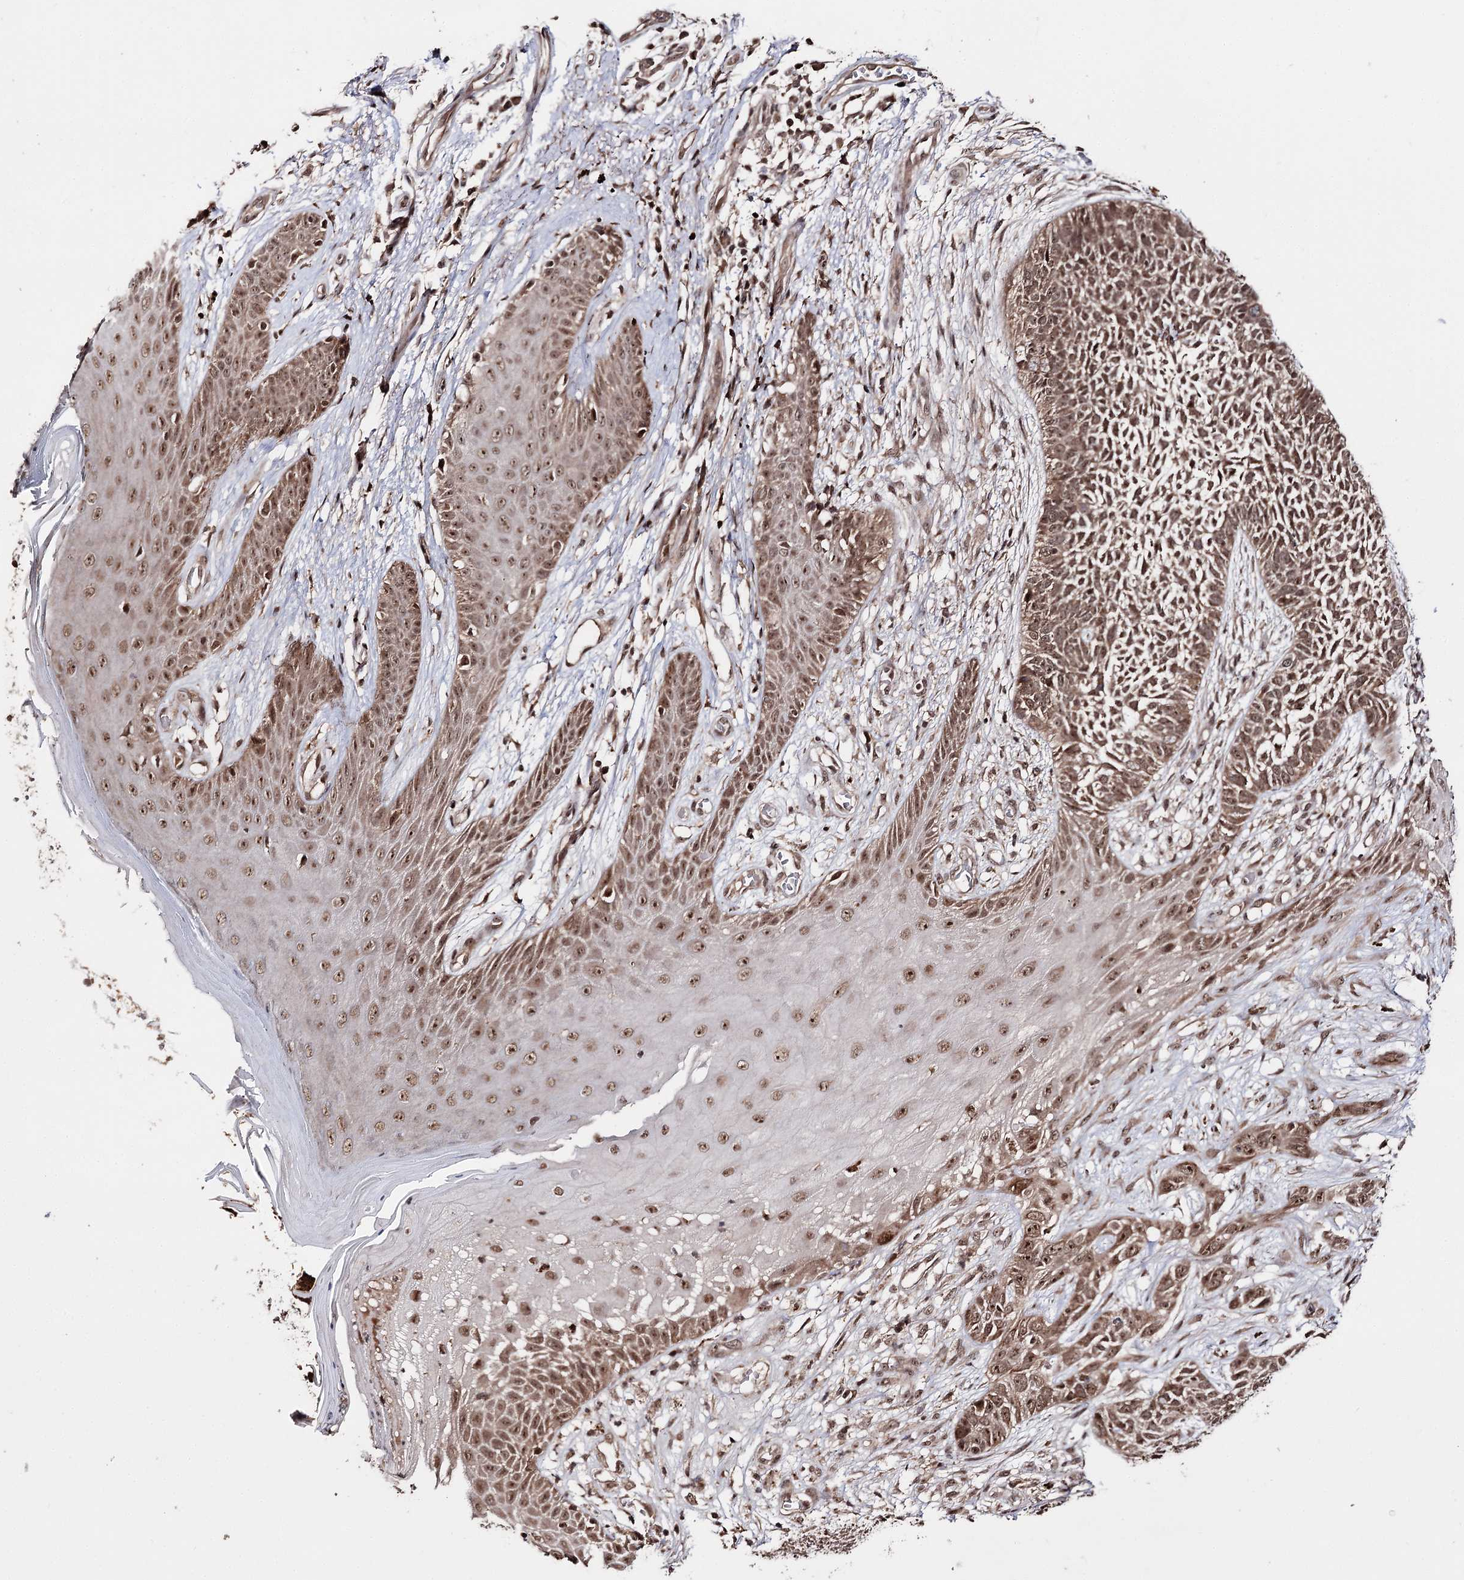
{"staining": {"intensity": "moderate", "quantity": ">75%", "location": "cytoplasmic/membranous,nuclear"}, "tissue": "skin cancer", "cell_type": "Tumor cells", "image_type": "cancer", "snomed": [{"axis": "morphology", "description": "Basal cell carcinoma"}, {"axis": "topography", "description": "Skin"}], "caption": "The immunohistochemical stain shows moderate cytoplasmic/membranous and nuclear positivity in tumor cells of skin basal cell carcinoma tissue. (DAB IHC with brightfield microscopy, high magnification).", "gene": "FAM53B", "patient": {"sex": "female", "age": 84}}